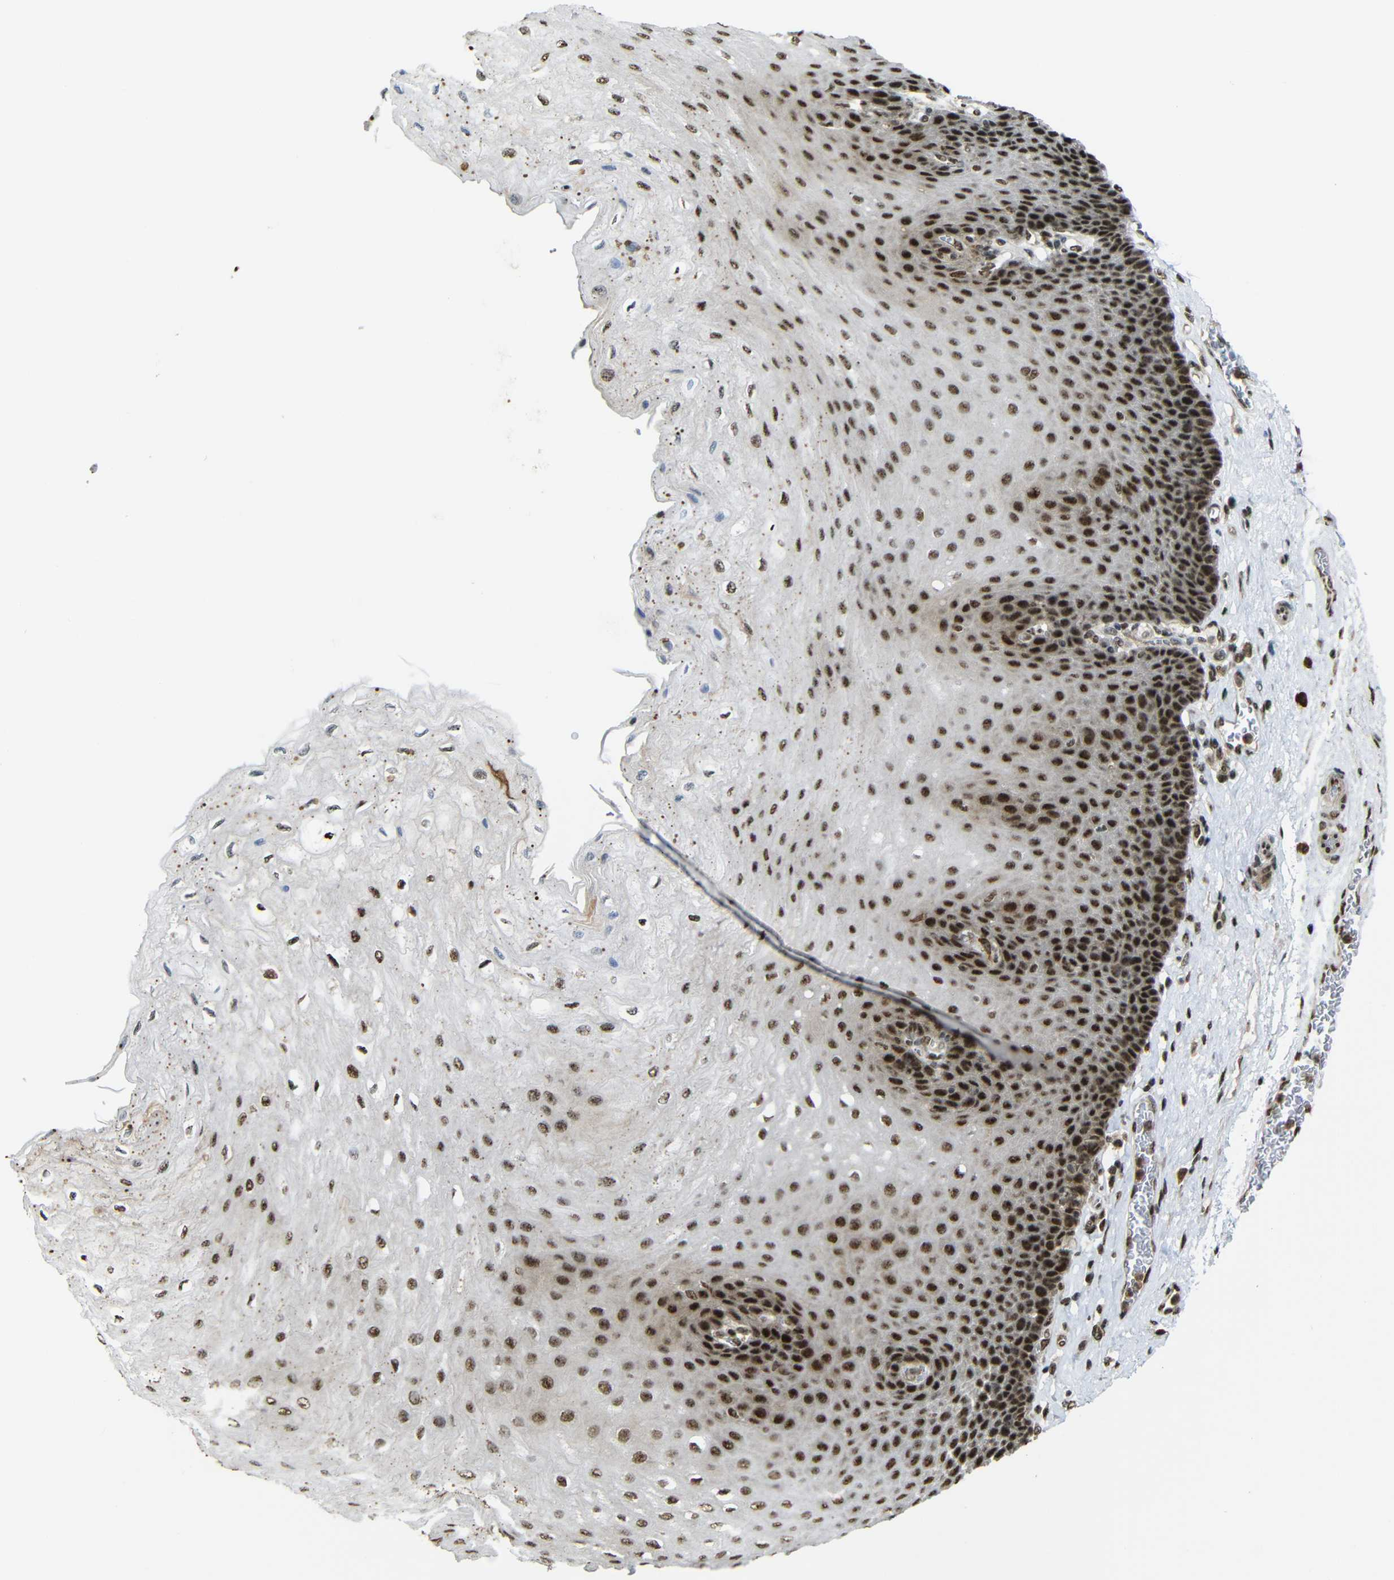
{"staining": {"intensity": "strong", "quantity": ">75%", "location": "nuclear"}, "tissue": "esophagus", "cell_type": "Squamous epithelial cells", "image_type": "normal", "snomed": [{"axis": "morphology", "description": "Normal tissue, NOS"}, {"axis": "topography", "description": "Esophagus"}], "caption": "This micrograph shows IHC staining of unremarkable human esophagus, with high strong nuclear staining in about >75% of squamous epithelial cells.", "gene": "TCF7L2", "patient": {"sex": "female", "age": 72}}